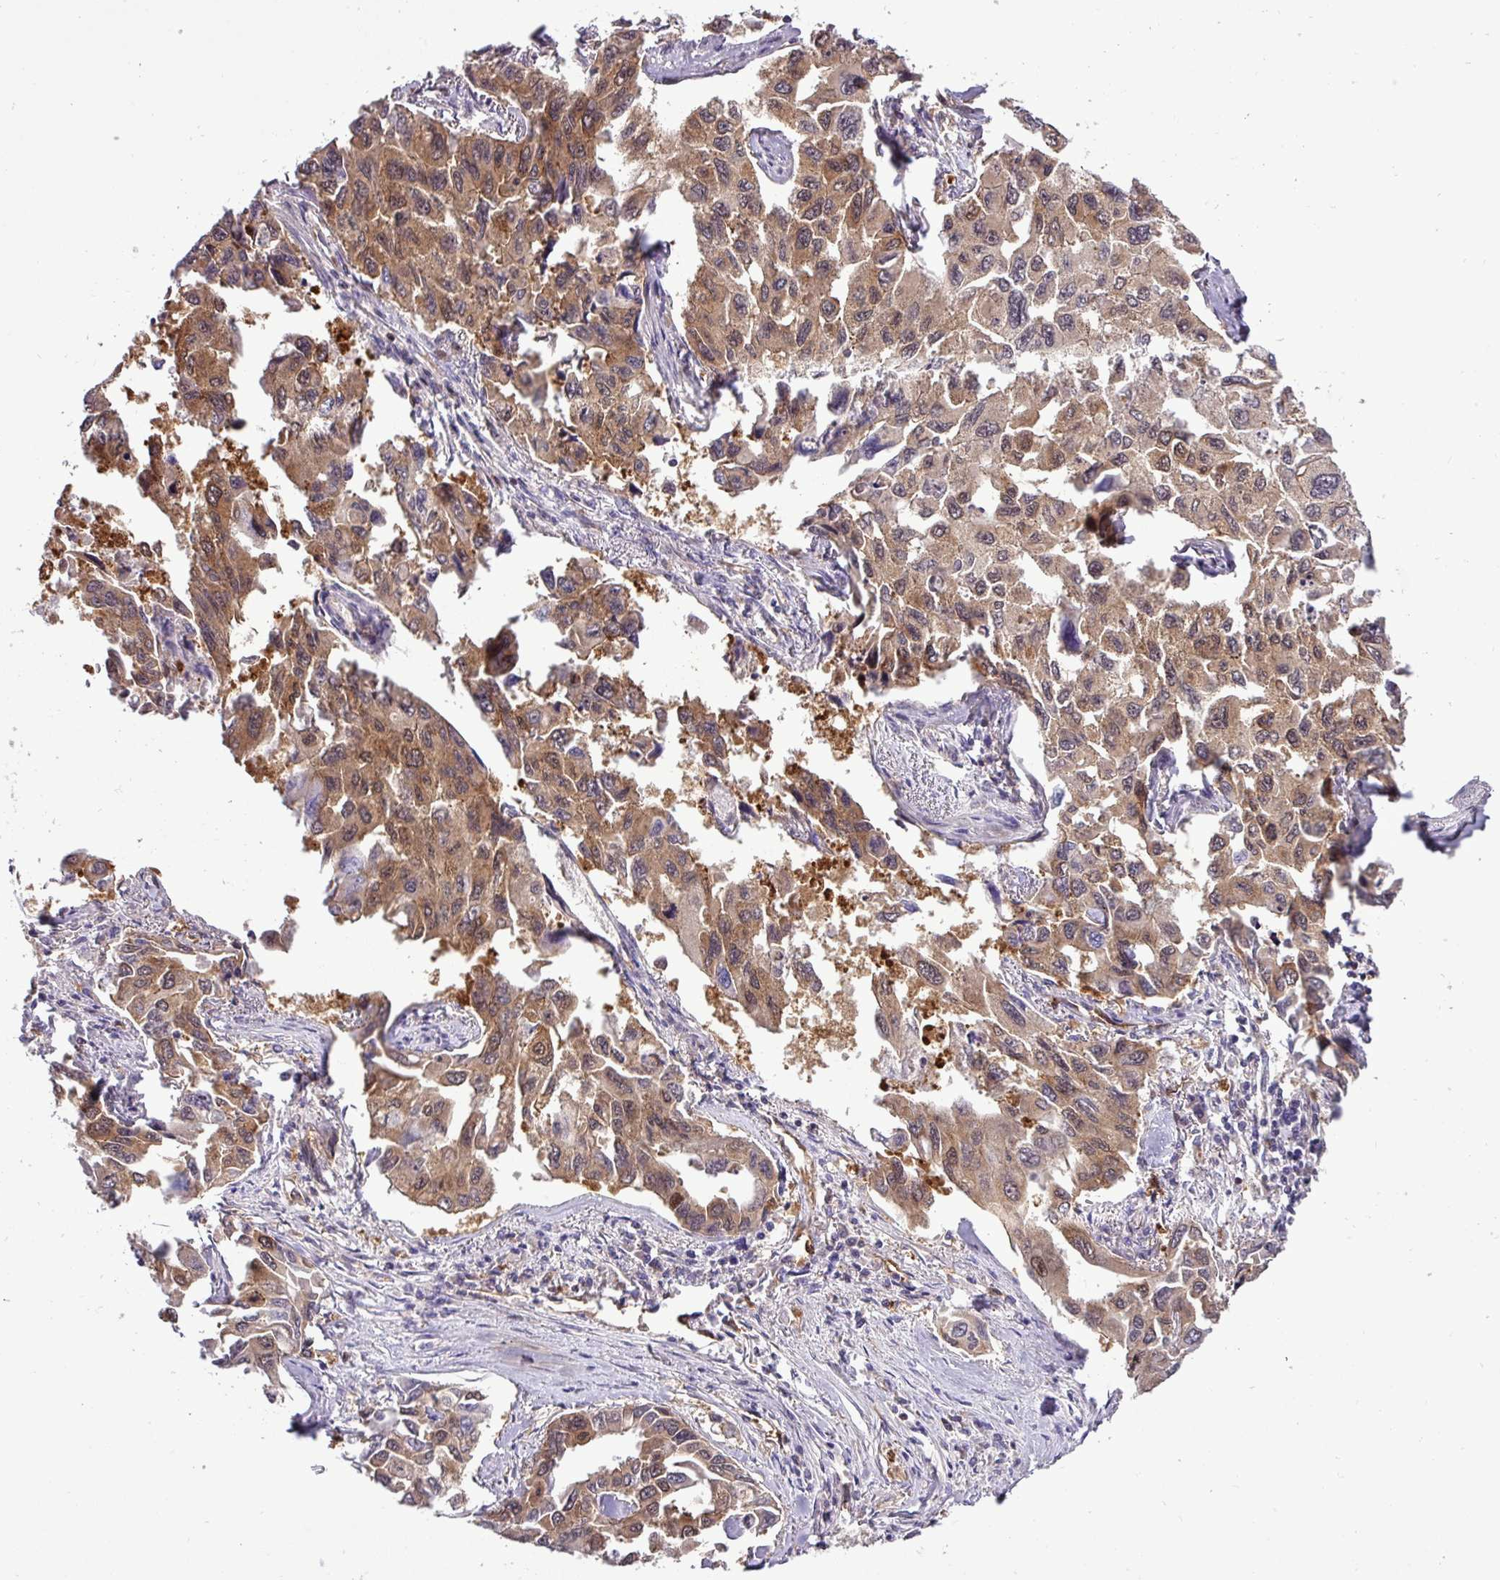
{"staining": {"intensity": "moderate", "quantity": ">75%", "location": "cytoplasmic/membranous,nuclear"}, "tissue": "lung cancer", "cell_type": "Tumor cells", "image_type": "cancer", "snomed": [{"axis": "morphology", "description": "Adenocarcinoma, NOS"}, {"axis": "topography", "description": "Lung"}], "caption": "Tumor cells display medium levels of moderate cytoplasmic/membranous and nuclear positivity in approximately >75% of cells in human lung adenocarcinoma. The protein is stained brown, and the nuclei are stained in blue (DAB (3,3'-diaminobenzidine) IHC with brightfield microscopy, high magnification).", "gene": "CARHSP1", "patient": {"sex": "male", "age": 64}}